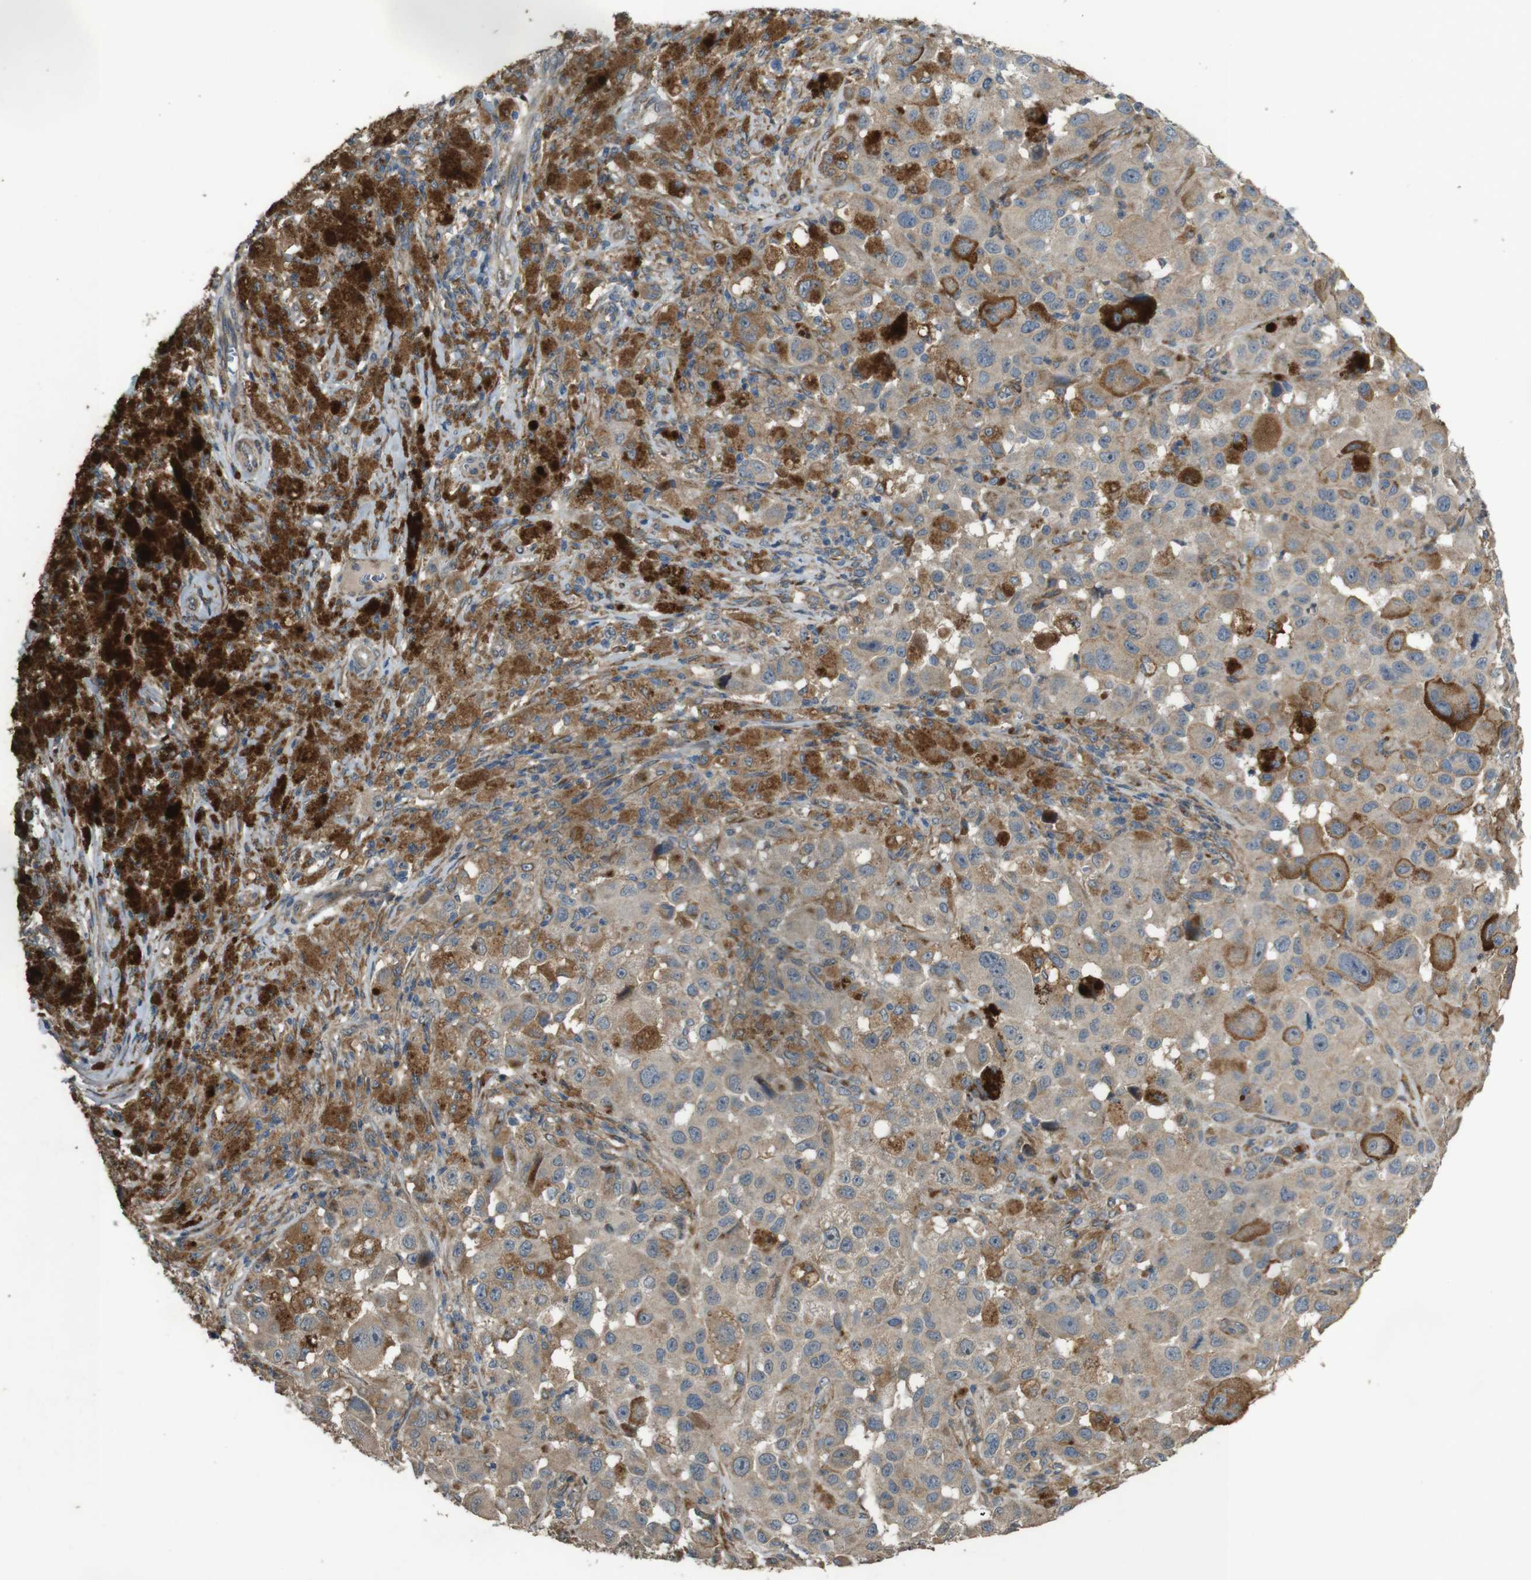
{"staining": {"intensity": "weak", "quantity": ">75%", "location": "cytoplasmic/membranous"}, "tissue": "melanoma", "cell_type": "Tumor cells", "image_type": "cancer", "snomed": [{"axis": "morphology", "description": "Malignant melanoma, NOS"}, {"axis": "topography", "description": "Skin"}], "caption": "Melanoma stained with immunohistochemistry (IHC) displays weak cytoplasmic/membranous positivity in about >75% of tumor cells.", "gene": "ARHGAP24", "patient": {"sex": "male", "age": 96}}